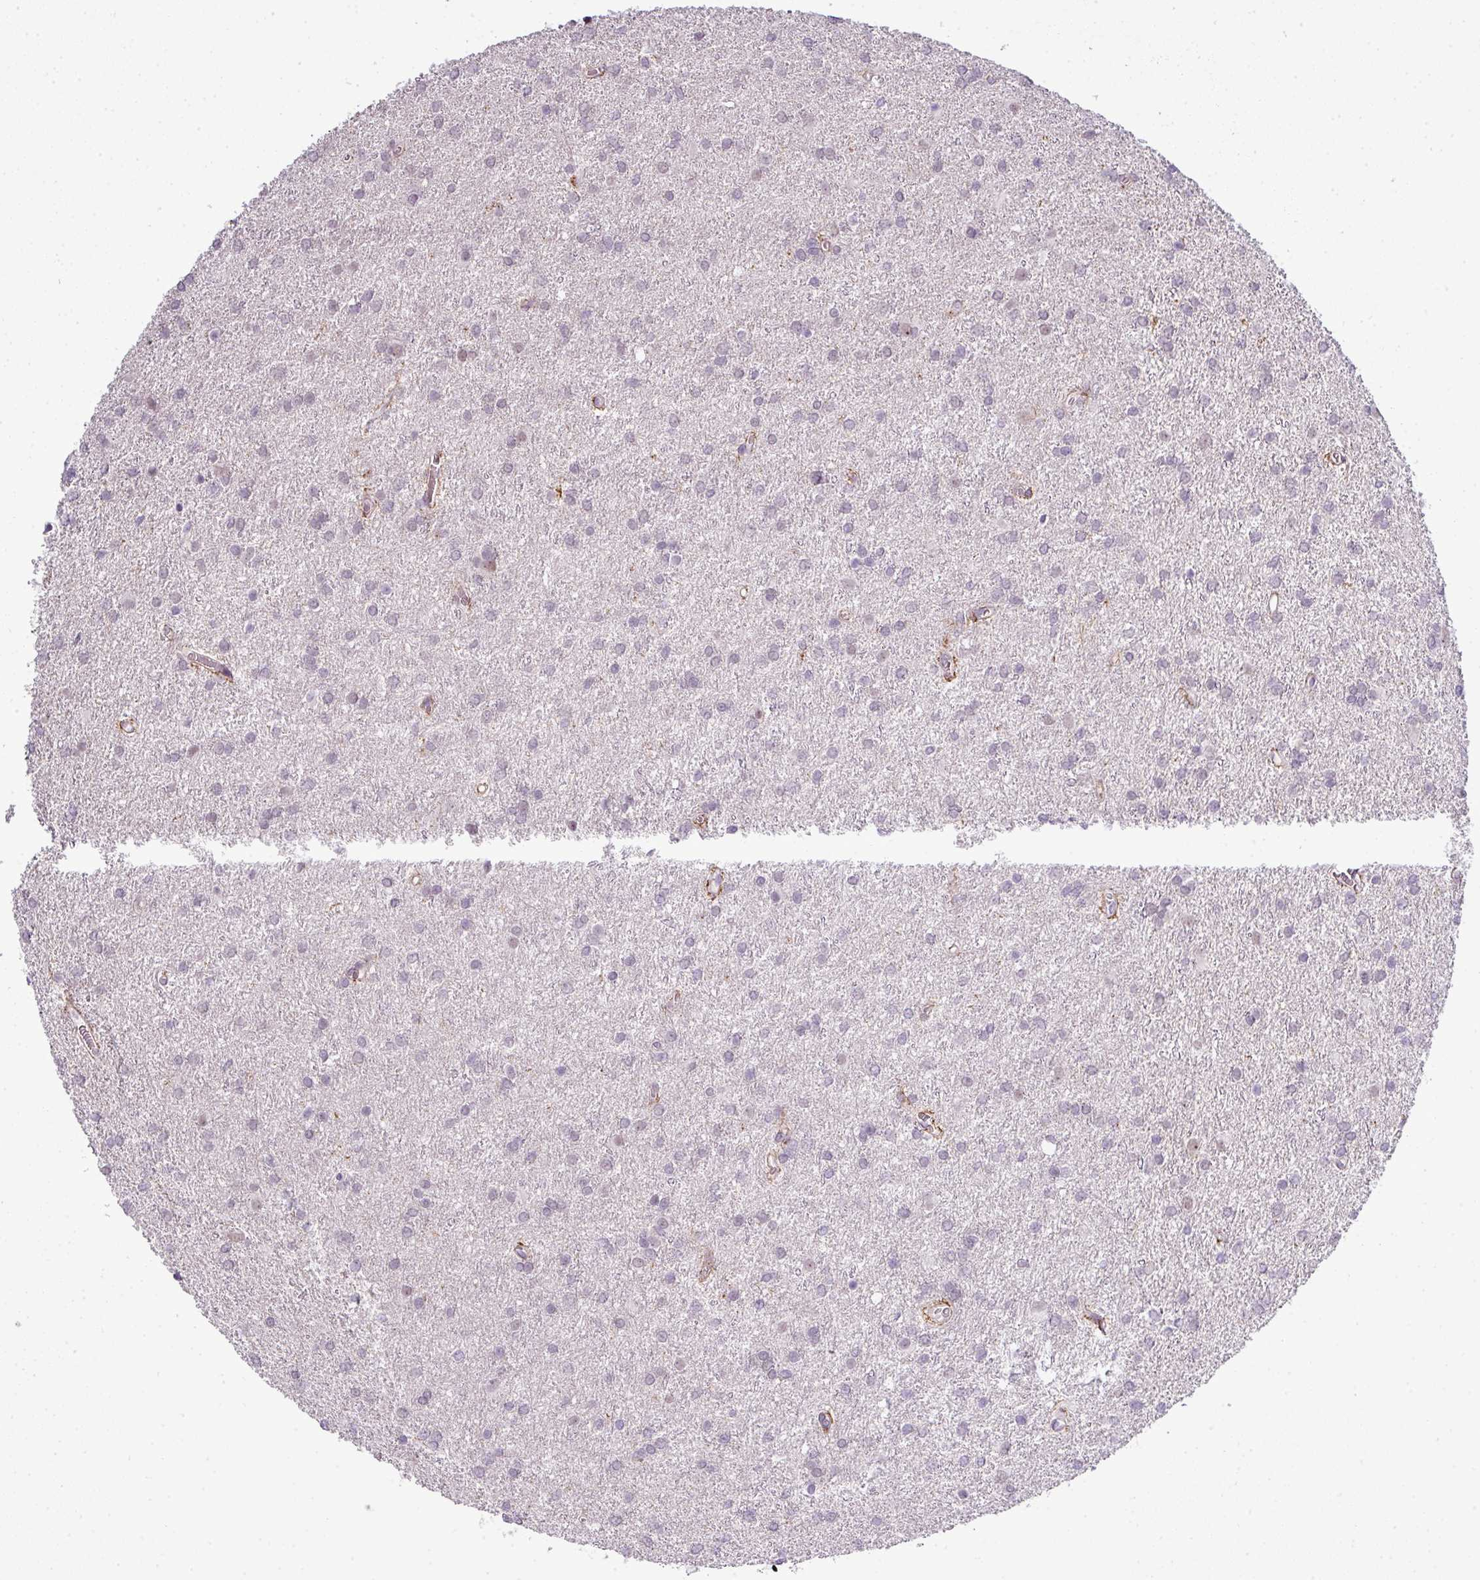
{"staining": {"intensity": "negative", "quantity": "none", "location": "none"}, "tissue": "glioma", "cell_type": "Tumor cells", "image_type": "cancer", "snomed": [{"axis": "morphology", "description": "Glioma, malignant, High grade"}, {"axis": "topography", "description": "Brain"}], "caption": "Tumor cells are negative for brown protein staining in malignant glioma (high-grade).", "gene": "ZNF688", "patient": {"sex": "female", "age": 50}}